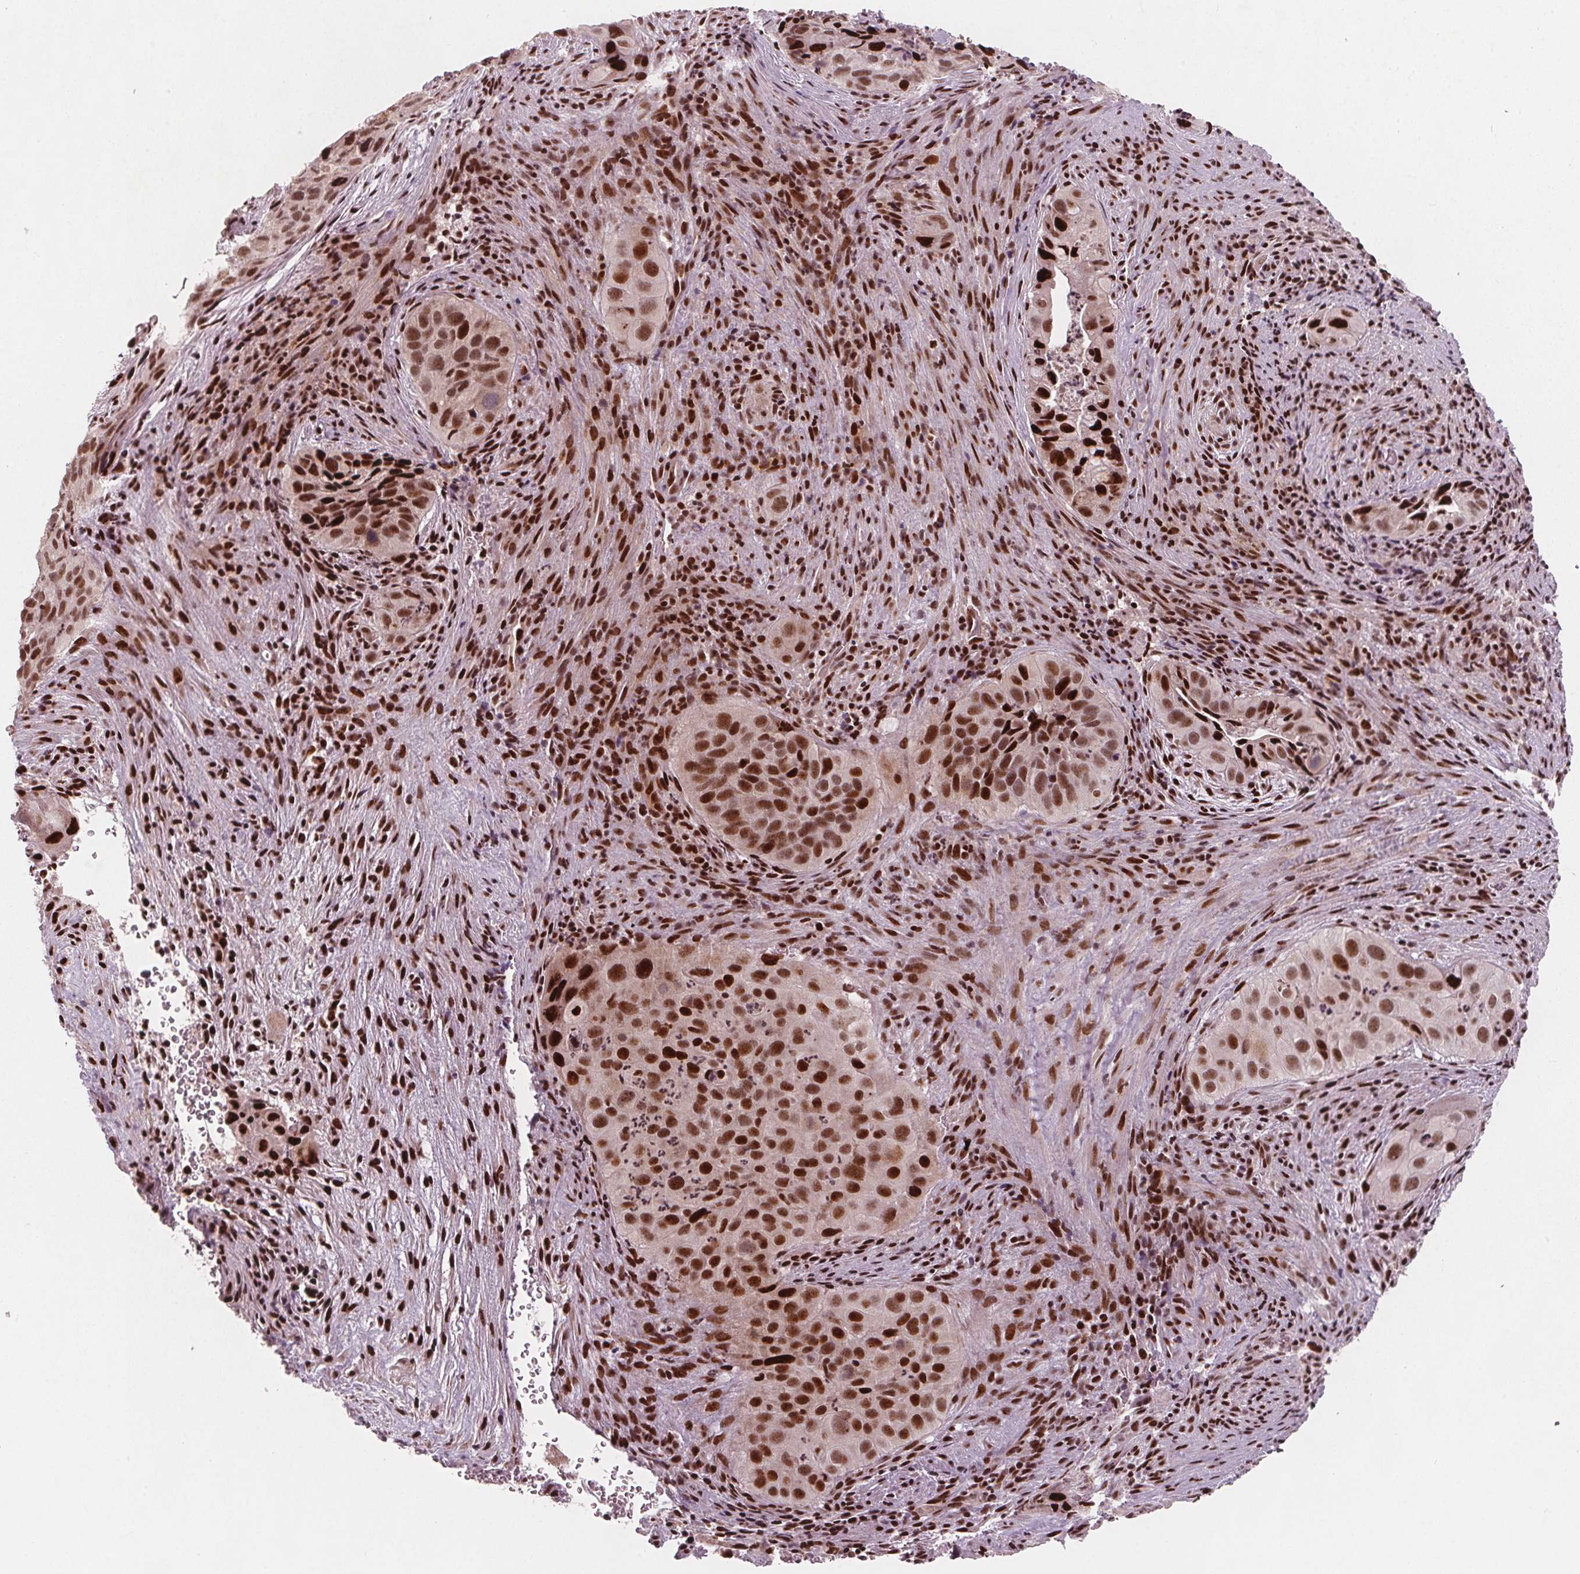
{"staining": {"intensity": "strong", "quantity": ">75%", "location": "nuclear"}, "tissue": "cervical cancer", "cell_type": "Tumor cells", "image_type": "cancer", "snomed": [{"axis": "morphology", "description": "Squamous cell carcinoma, NOS"}, {"axis": "topography", "description": "Cervix"}], "caption": "Immunohistochemical staining of cervical cancer (squamous cell carcinoma) reveals strong nuclear protein expression in about >75% of tumor cells.", "gene": "SNRNP35", "patient": {"sex": "female", "age": 38}}